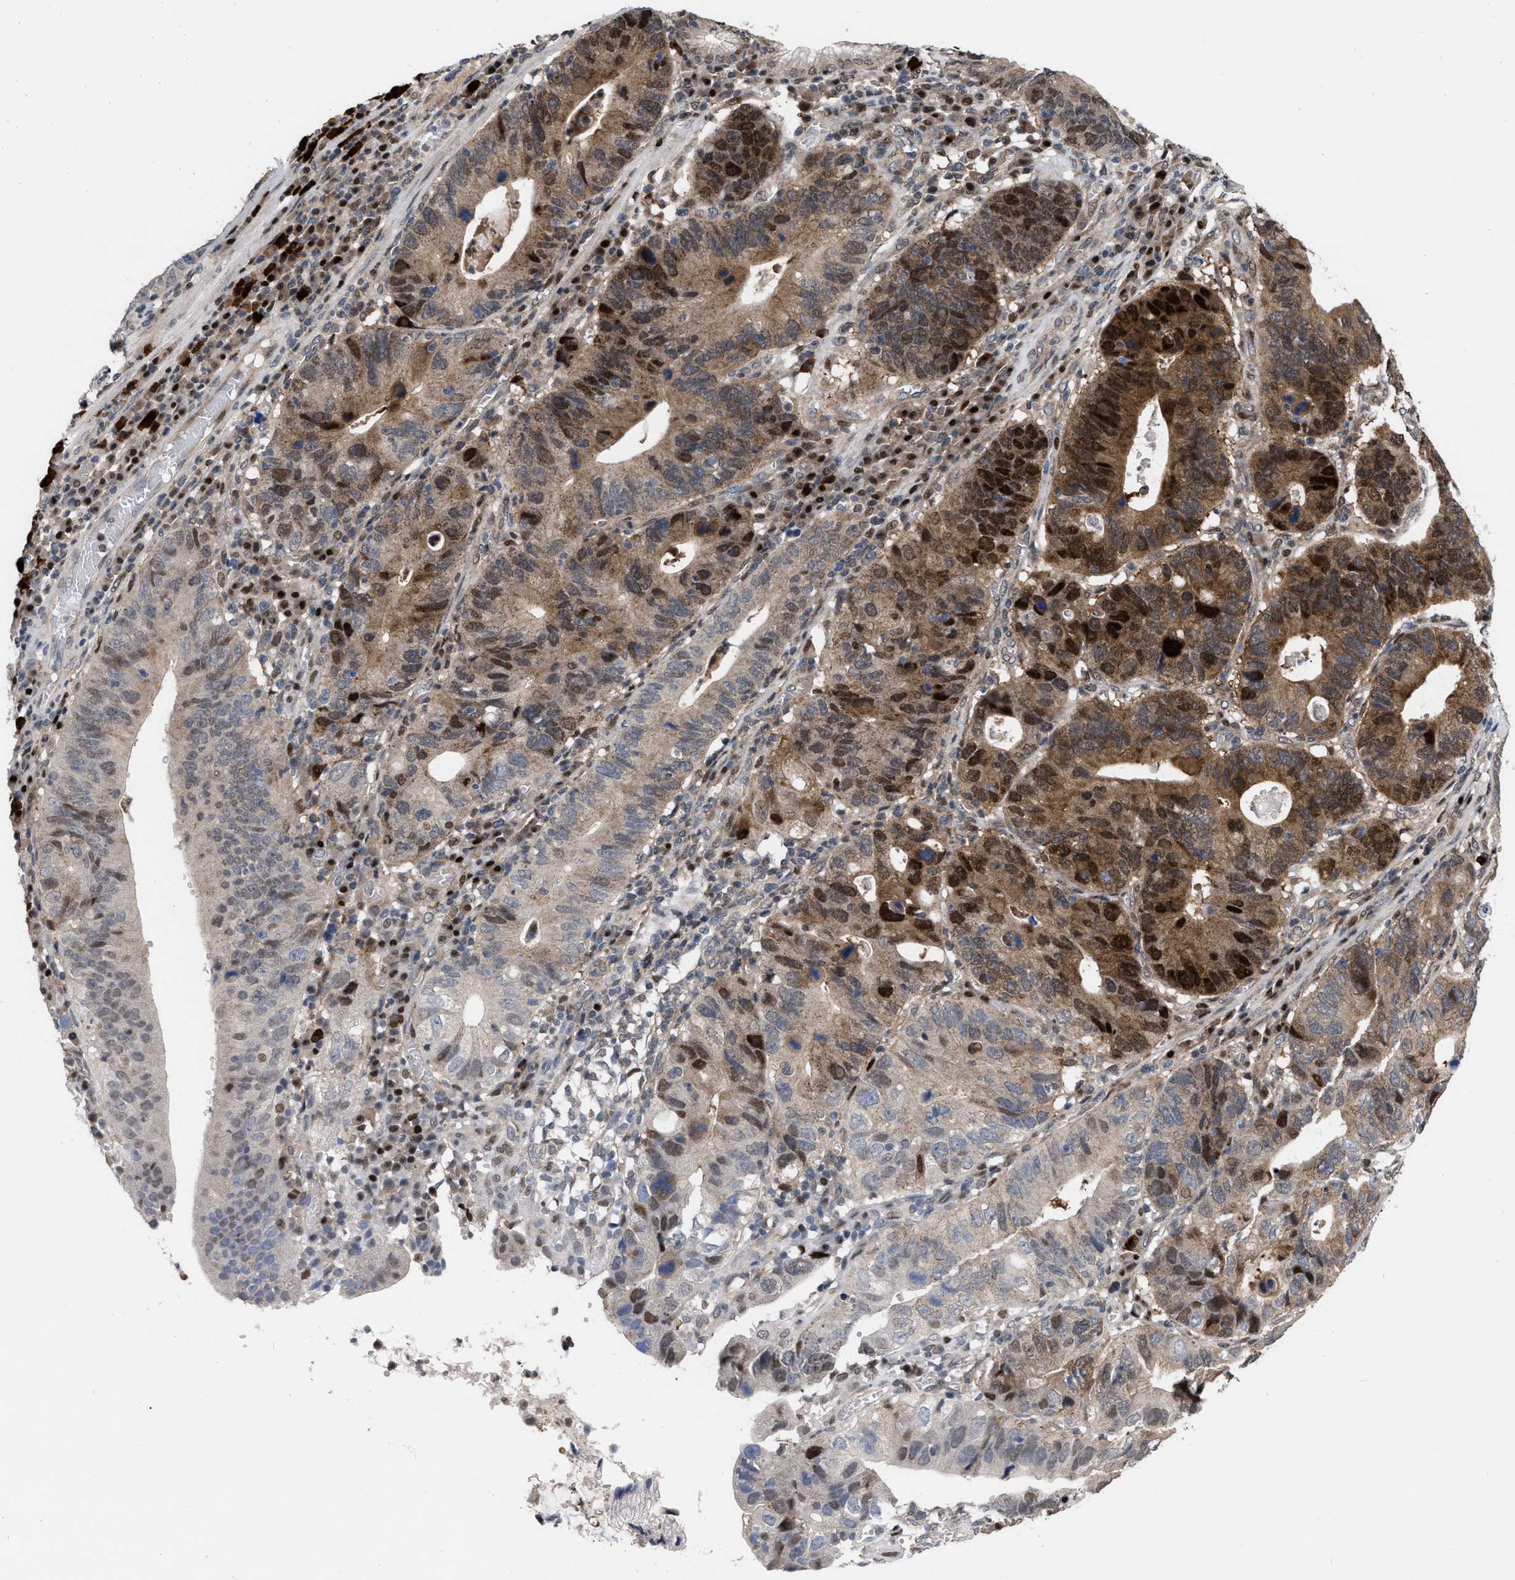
{"staining": {"intensity": "strong", "quantity": "25%-75%", "location": "cytoplasmic/membranous,nuclear"}, "tissue": "stomach cancer", "cell_type": "Tumor cells", "image_type": "cancer", "snomed": [{"axis": "morphology", "description": "Adenocarcinoma, NOS"}, {"axis": "topography", "description": "Stomach"}], "caption": "IHC of human stomach cancer (adenocarcinoma) exhibits high levels of strong cytoplasmic/membranous and nuclear expression in approximately 25%-75% of tumor cells.", "gene": "MDM4", "patient": {"sex": "male", "age": 59}}